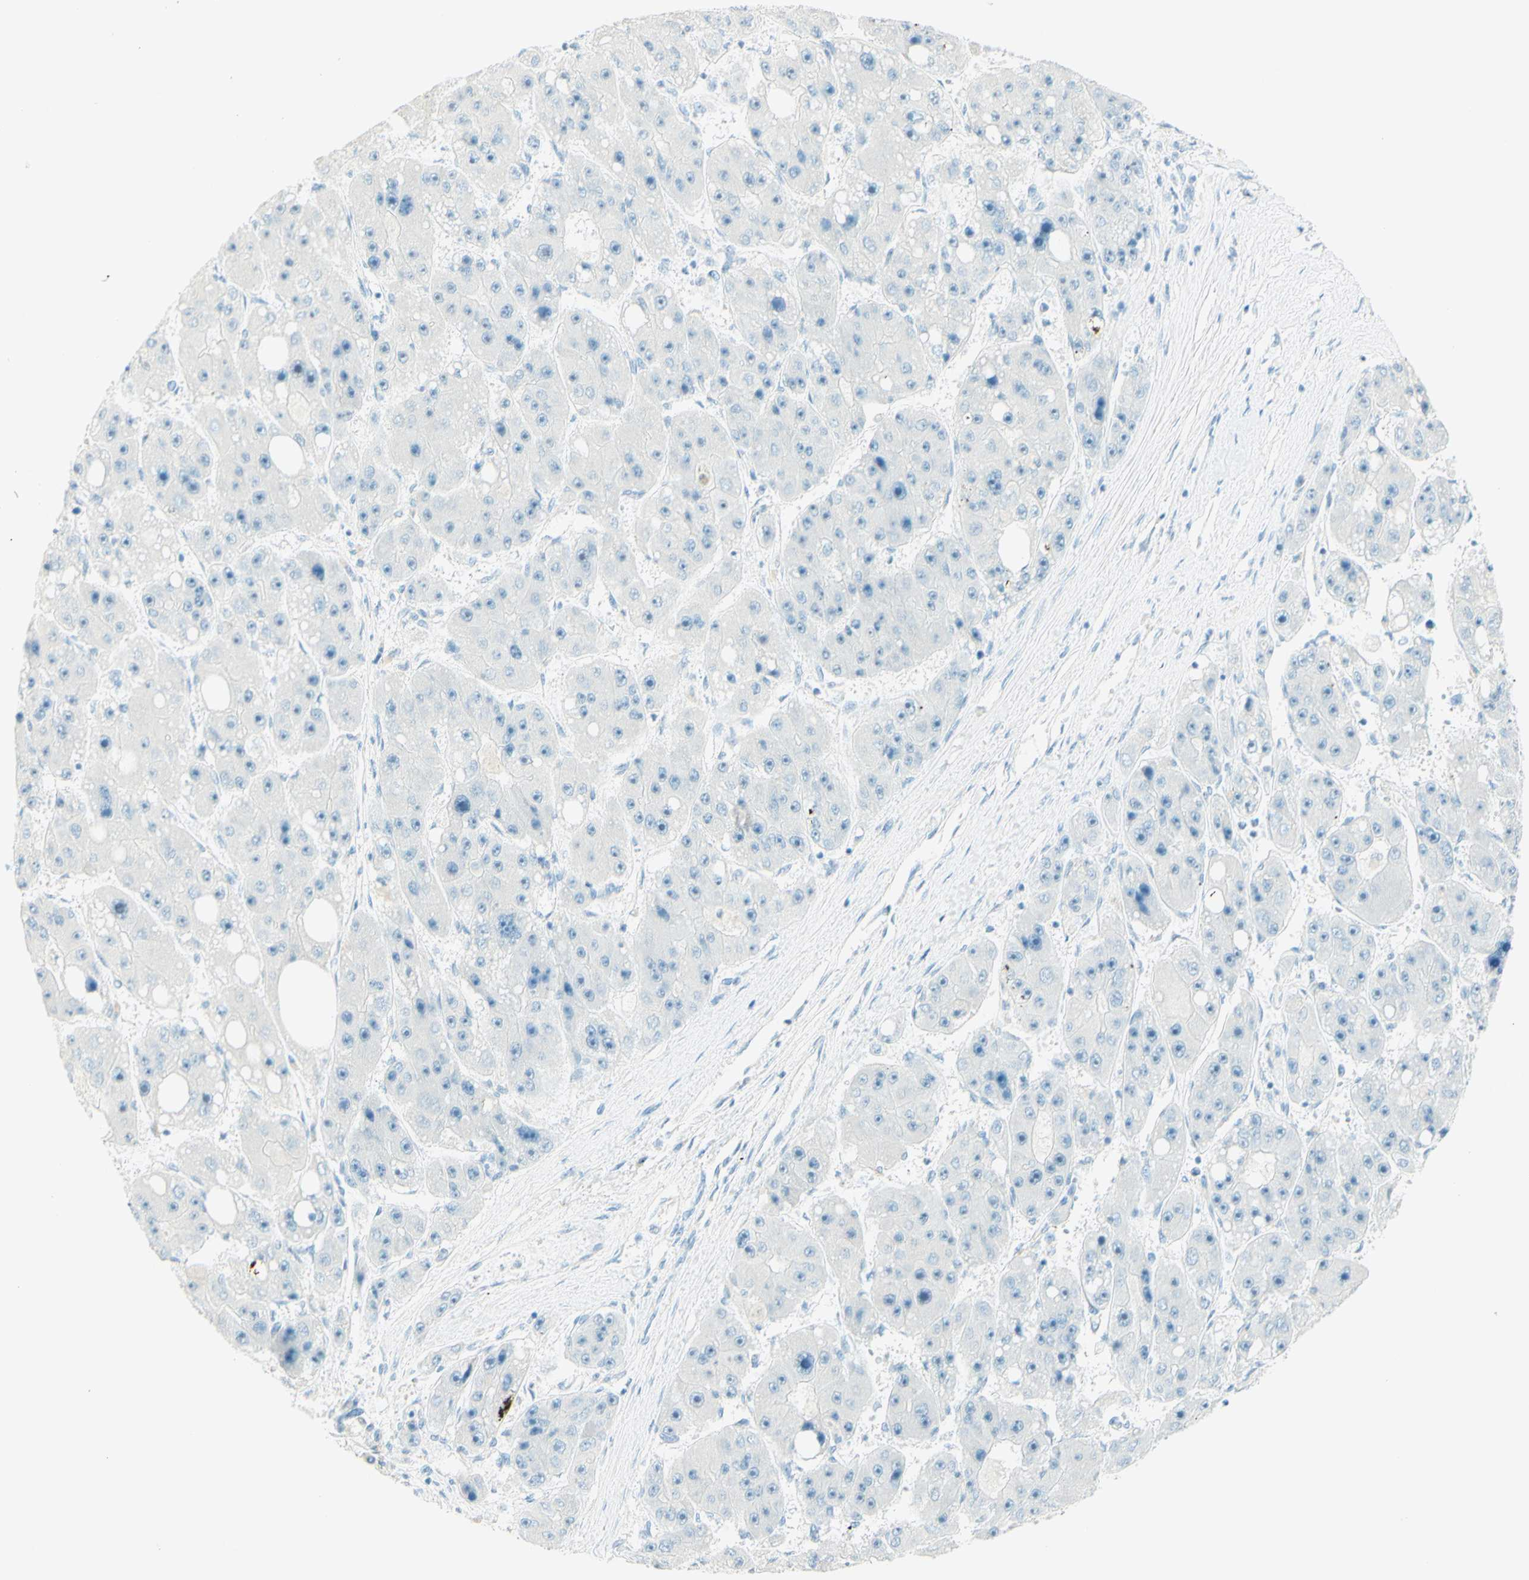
{"staining": {"intensity": "negative", "quantity": "none", "location": "none"}, "tissue": "liver cancer", "cell_type": "Tumor cells", "image_type": "cancer", "snomed": [{"axis": "morphology", "description": "Carcinoma, Hepatocellular, NOS"}, {"axis": "topography", "description": "Liver"}], "caption": "IHC of hepatocellular carcinoma (liver) displays no positivity in tumor cells.", "gene": "FMR1NB", "patient": {"sex": "female", "age": 61}}